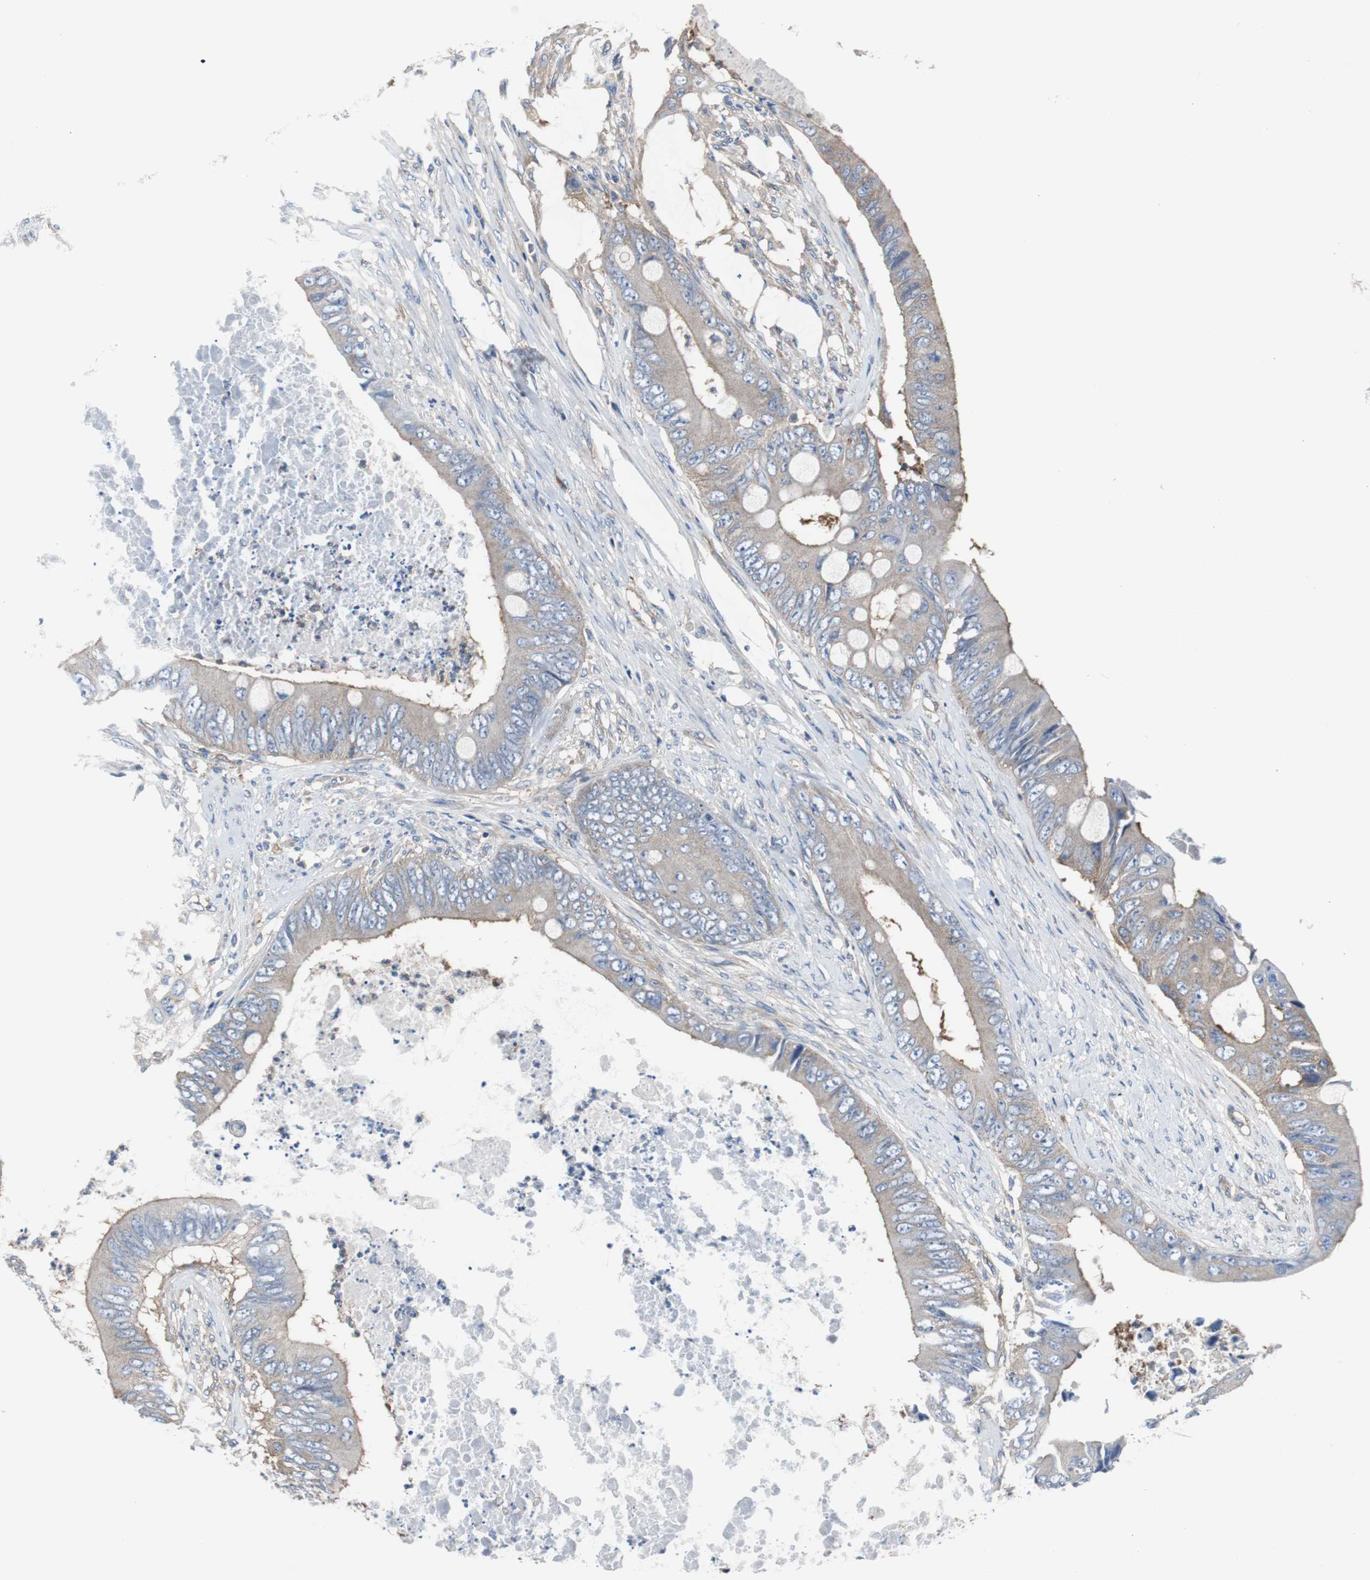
{"staining": {"intensity": "weak", "quantity": ">75%", "location": "cytoplasmic/membranous"}, "tissue": "colorectal cancer", "cell_type": "Tumor cells", "image_type": "cancer", "snomed": [{"axis": "morphology", "description": "Adenocarcinoma, NOS"}, {"axis": "topography", "description": "Rectum"}], "caption": "Immunohistochemistry (DAB (3,3'-diaminobenzidine)) staining of colorectal cancer (adenocarcinoma) demonstrates weak cytoplasmic/membranous protein positivity in approximately >75% of tumor cells. The staining was performed using DAB to visualize the protein expression in brown, while the nuclei were stained in blue with hematoxylin (Magnification: 20x).", "gene": "BRAF", "patient": {"sex": "female", "age": 77}}